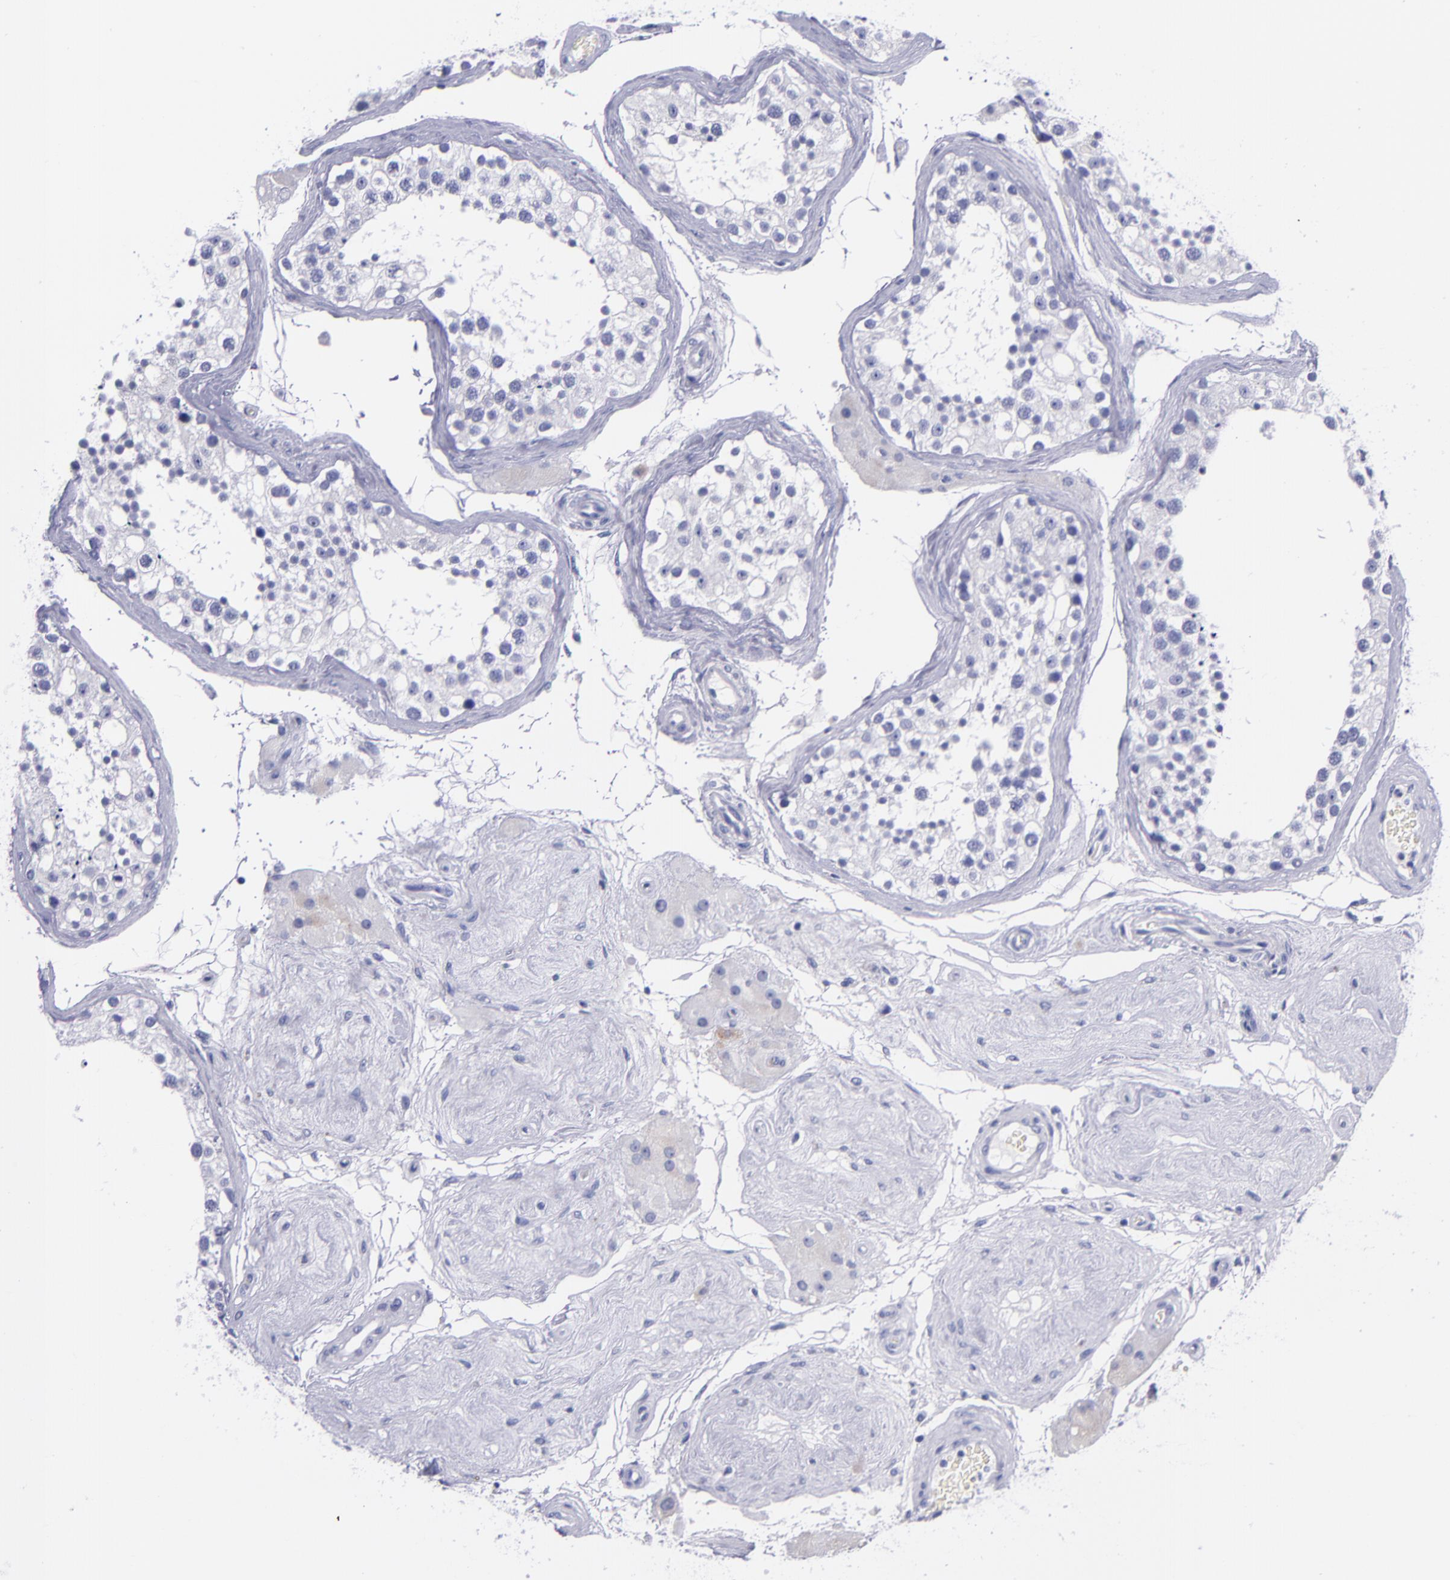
{"staining": {"intensity": "negative", "quantity": "none", "location": "none"}, "tissue": "testis", "cell_type": "Cells in seminiferous ducts", "image_type": "normal", "snomed": [{"axis": "morphology", "description": "Normal tissue, NOS"}, {"axis": "topography", "description": "Testis"}], "caption": "IHC histopathology image of benign testis stained for a protein (brown), which reveals no staining in cells in seminiferous ducts.", "gene": "SV2A", "patient": {"sex": "male", "age": 68}}